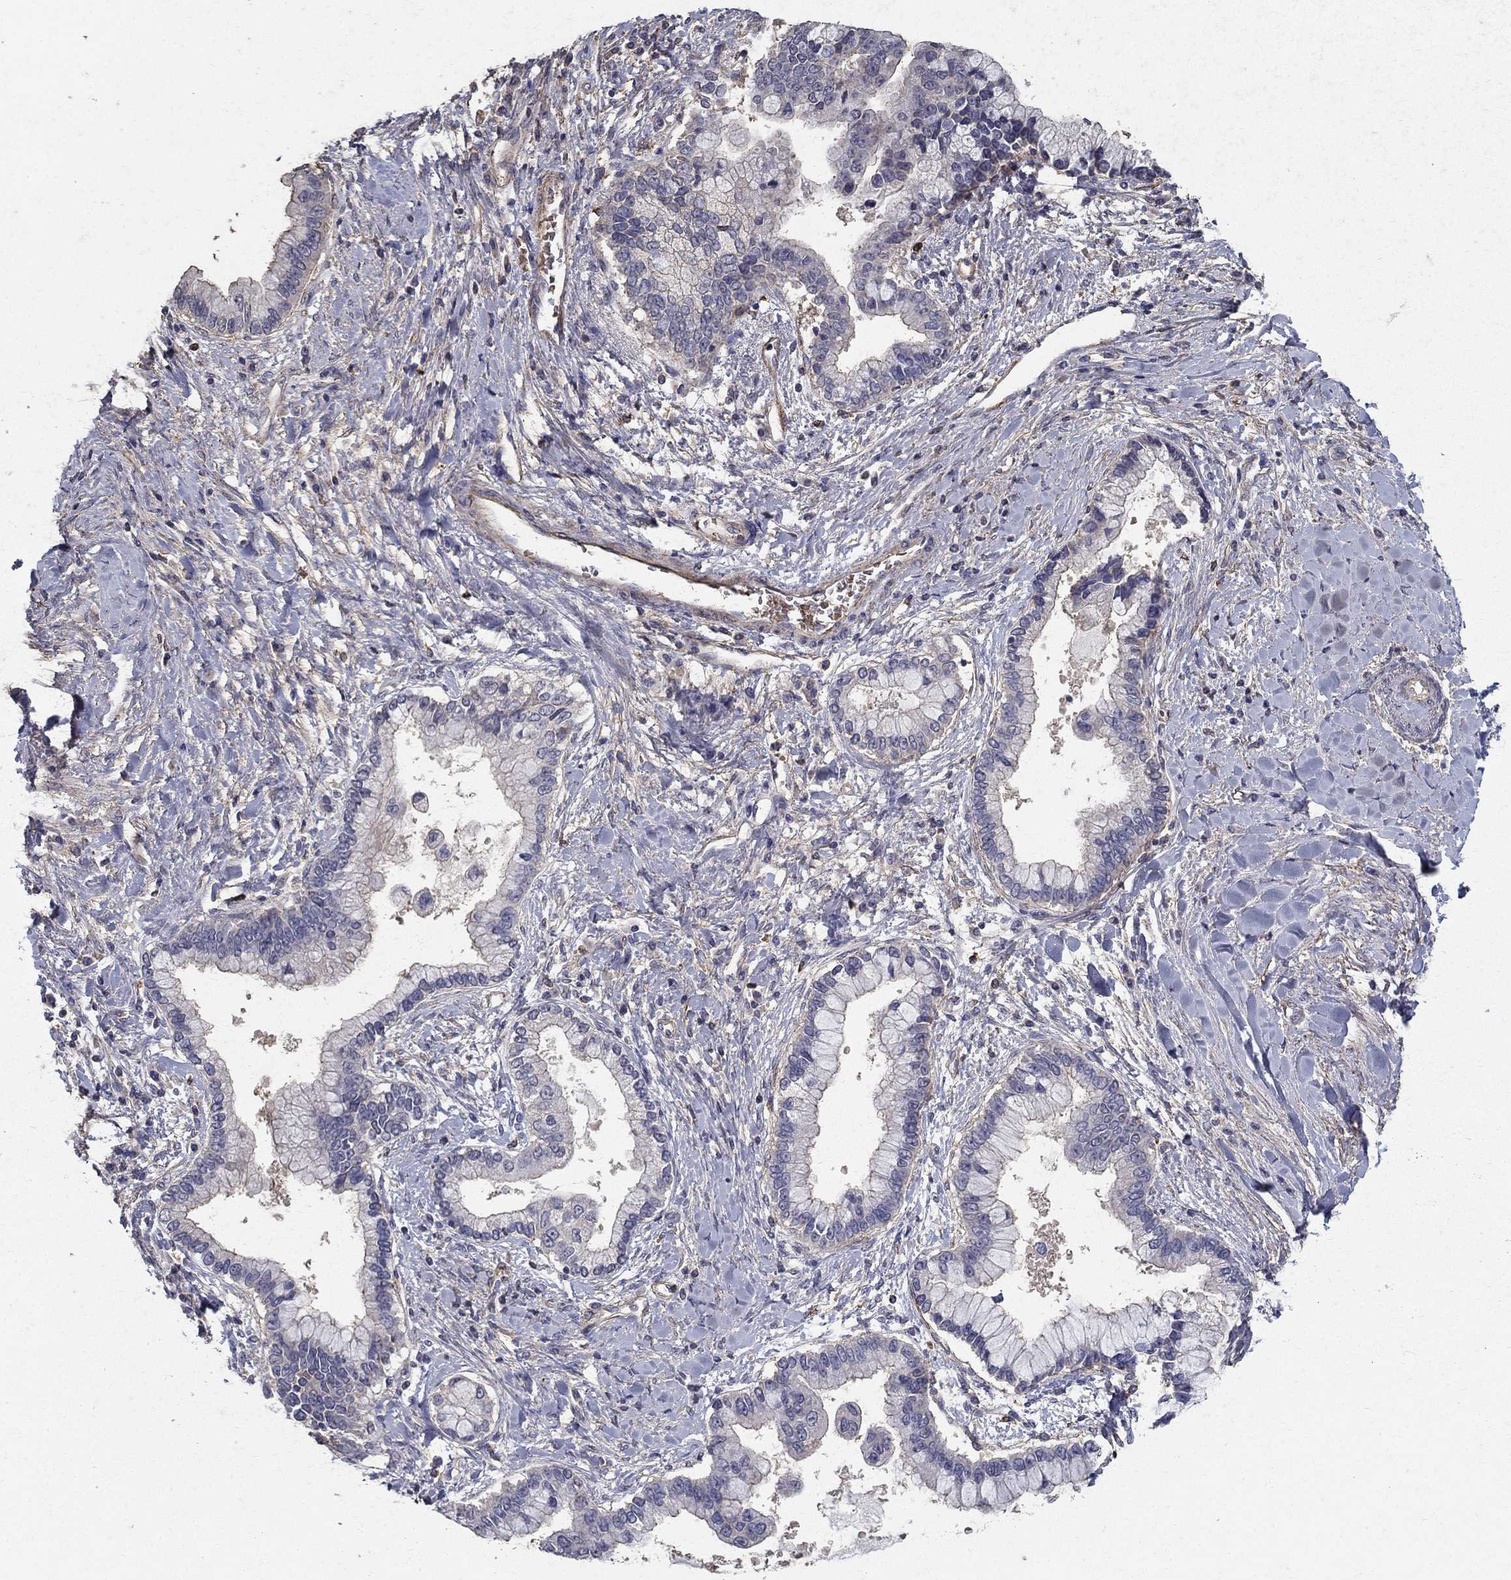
{"staining": {"intensity": "negative", "quantity": "none", "location": "none"}, "tissue": "liver cancer", "cell_type": "Tumor cells", "image_type": "cancer", "snomed": [{"axis": "morphology", "description": "Cholangiocarcinoma"}, {"axis": "topography", "description": "Liver"}], "caption": "IHC of liver cholangiocarcinoma displays no staining in tumor cells.", "gene": "MPP2", "patient": {"sex": "male", "age": 50}}